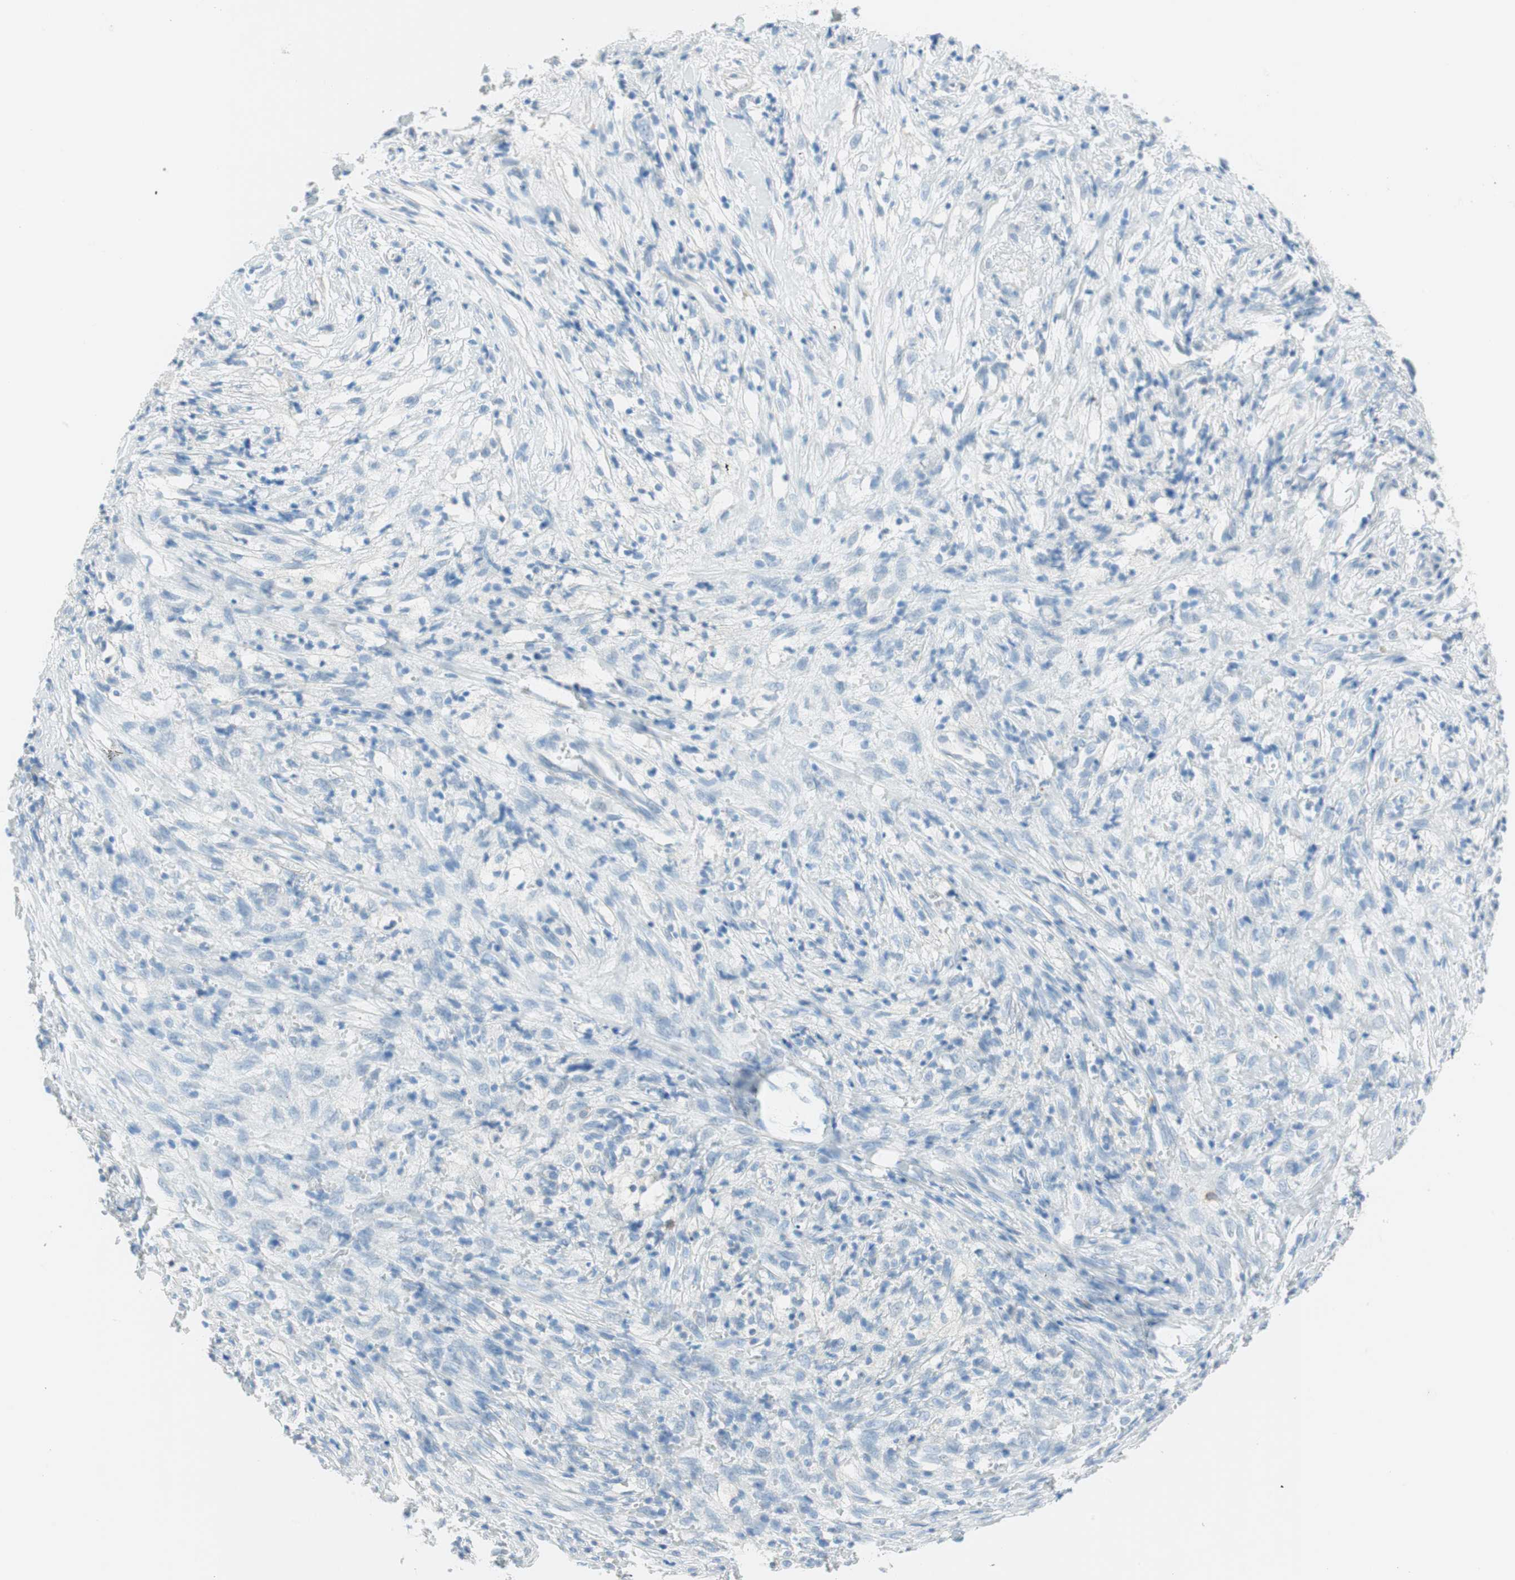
{"staining": {"intensity": "negative", "quantity": "none", "location": "none"}, "tissue": "ovarian cancer", "cell_type": "Tumor cells", "image_type": "cancer", "snomed": [{"axis": "morphology", "description": "Carcinoma, endometroid"}, {"axis": "topography", "description": "Ovary"}], "caption": "A histopathology image of ovarian endometroid carcinoma stained for a protein shows no brown staining in tumor cells.", "gene": "TNFRSF13C", "patient": {"sex": "female", "age": 42}}